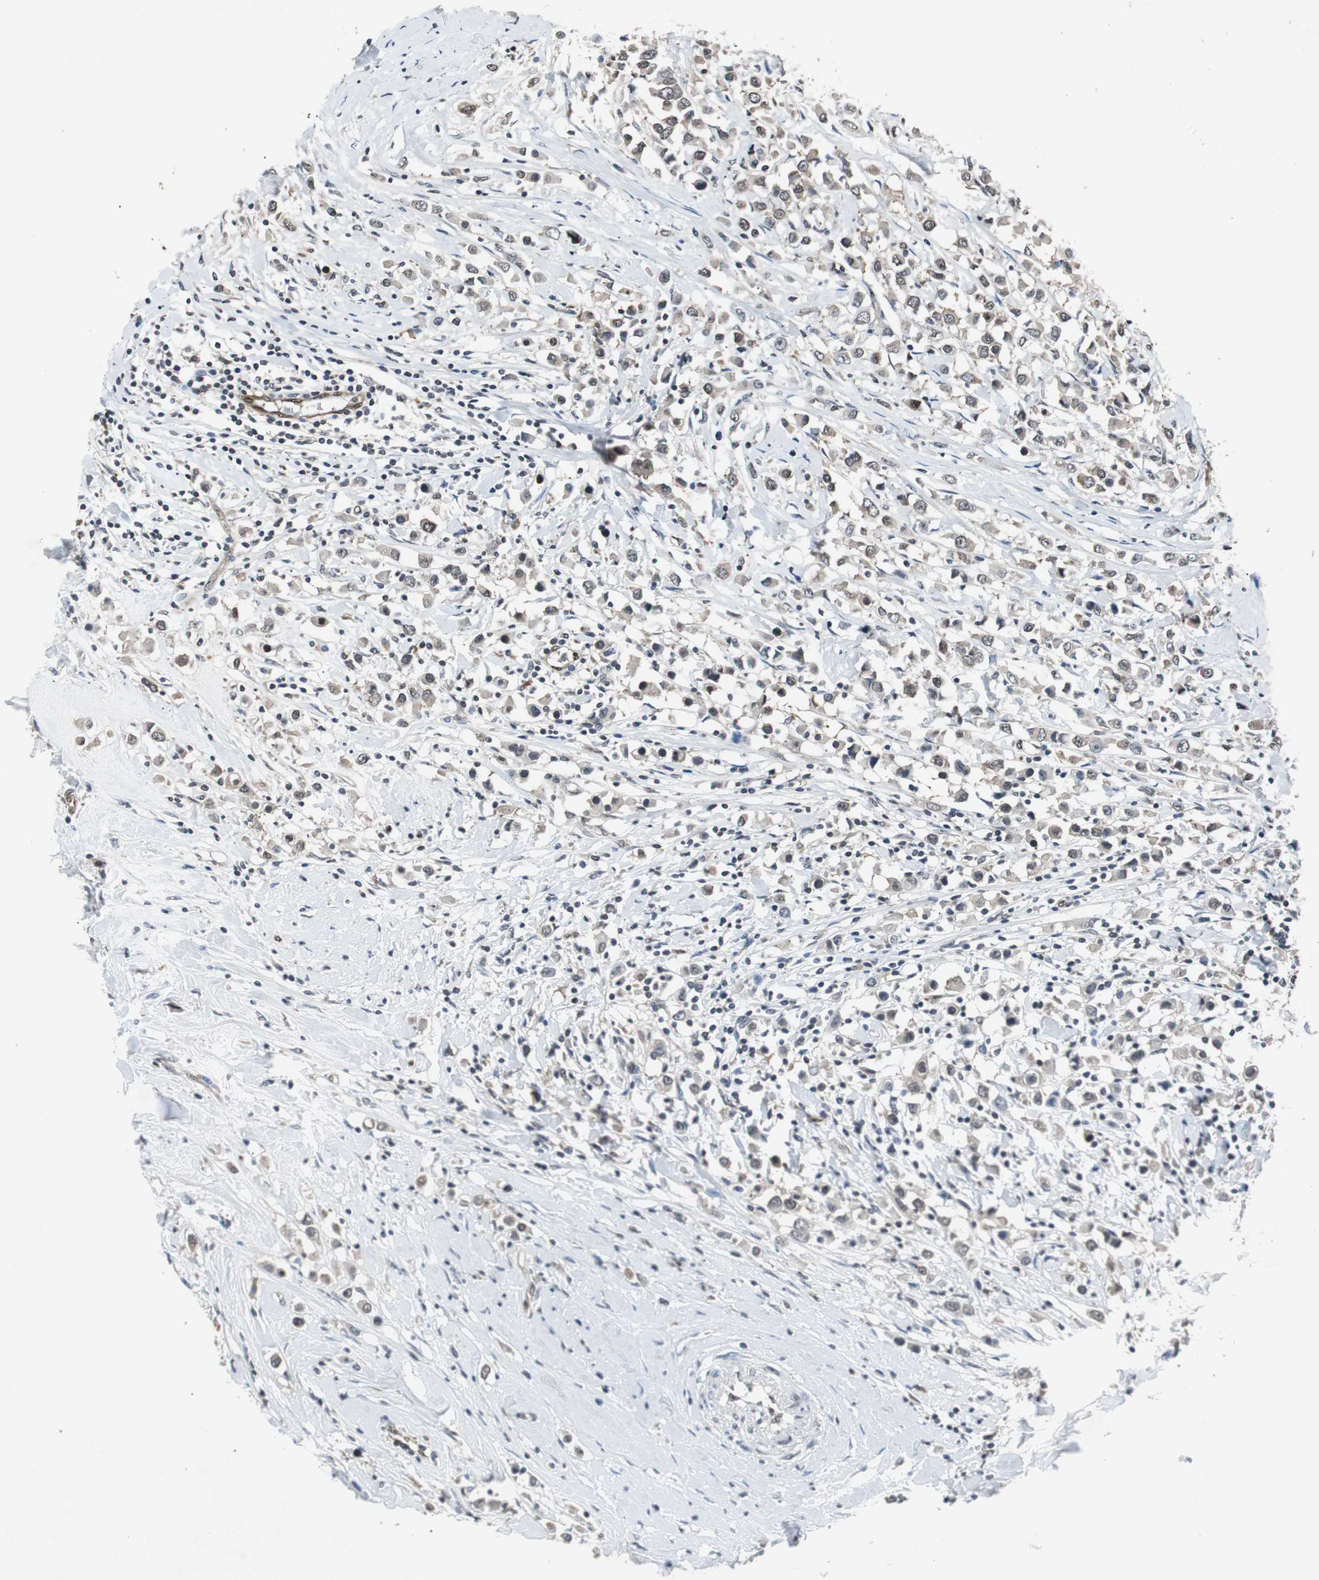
{"staining": {"intensity": "weak", "quantity": ">75%", "location": "cytoplasmic/membranous"}, "tissue": "breast cancer", "cell_type": "Tumor cells", "image_type": "cancer", "snomed": [{"axis": "morphology", "description": "Duct carcinoma"}, {"axis": "topography", "description": "Breast"}], "caption": "Protein staining by immunohistochemistry (IHC) exhibits weak cytoplasmic/membranous positivity in approximately >75% of tumor cells in breast invasive ductal carcinoma.", "gene": "SMAD1", "patient": {"sex": "female", "age": 61}}